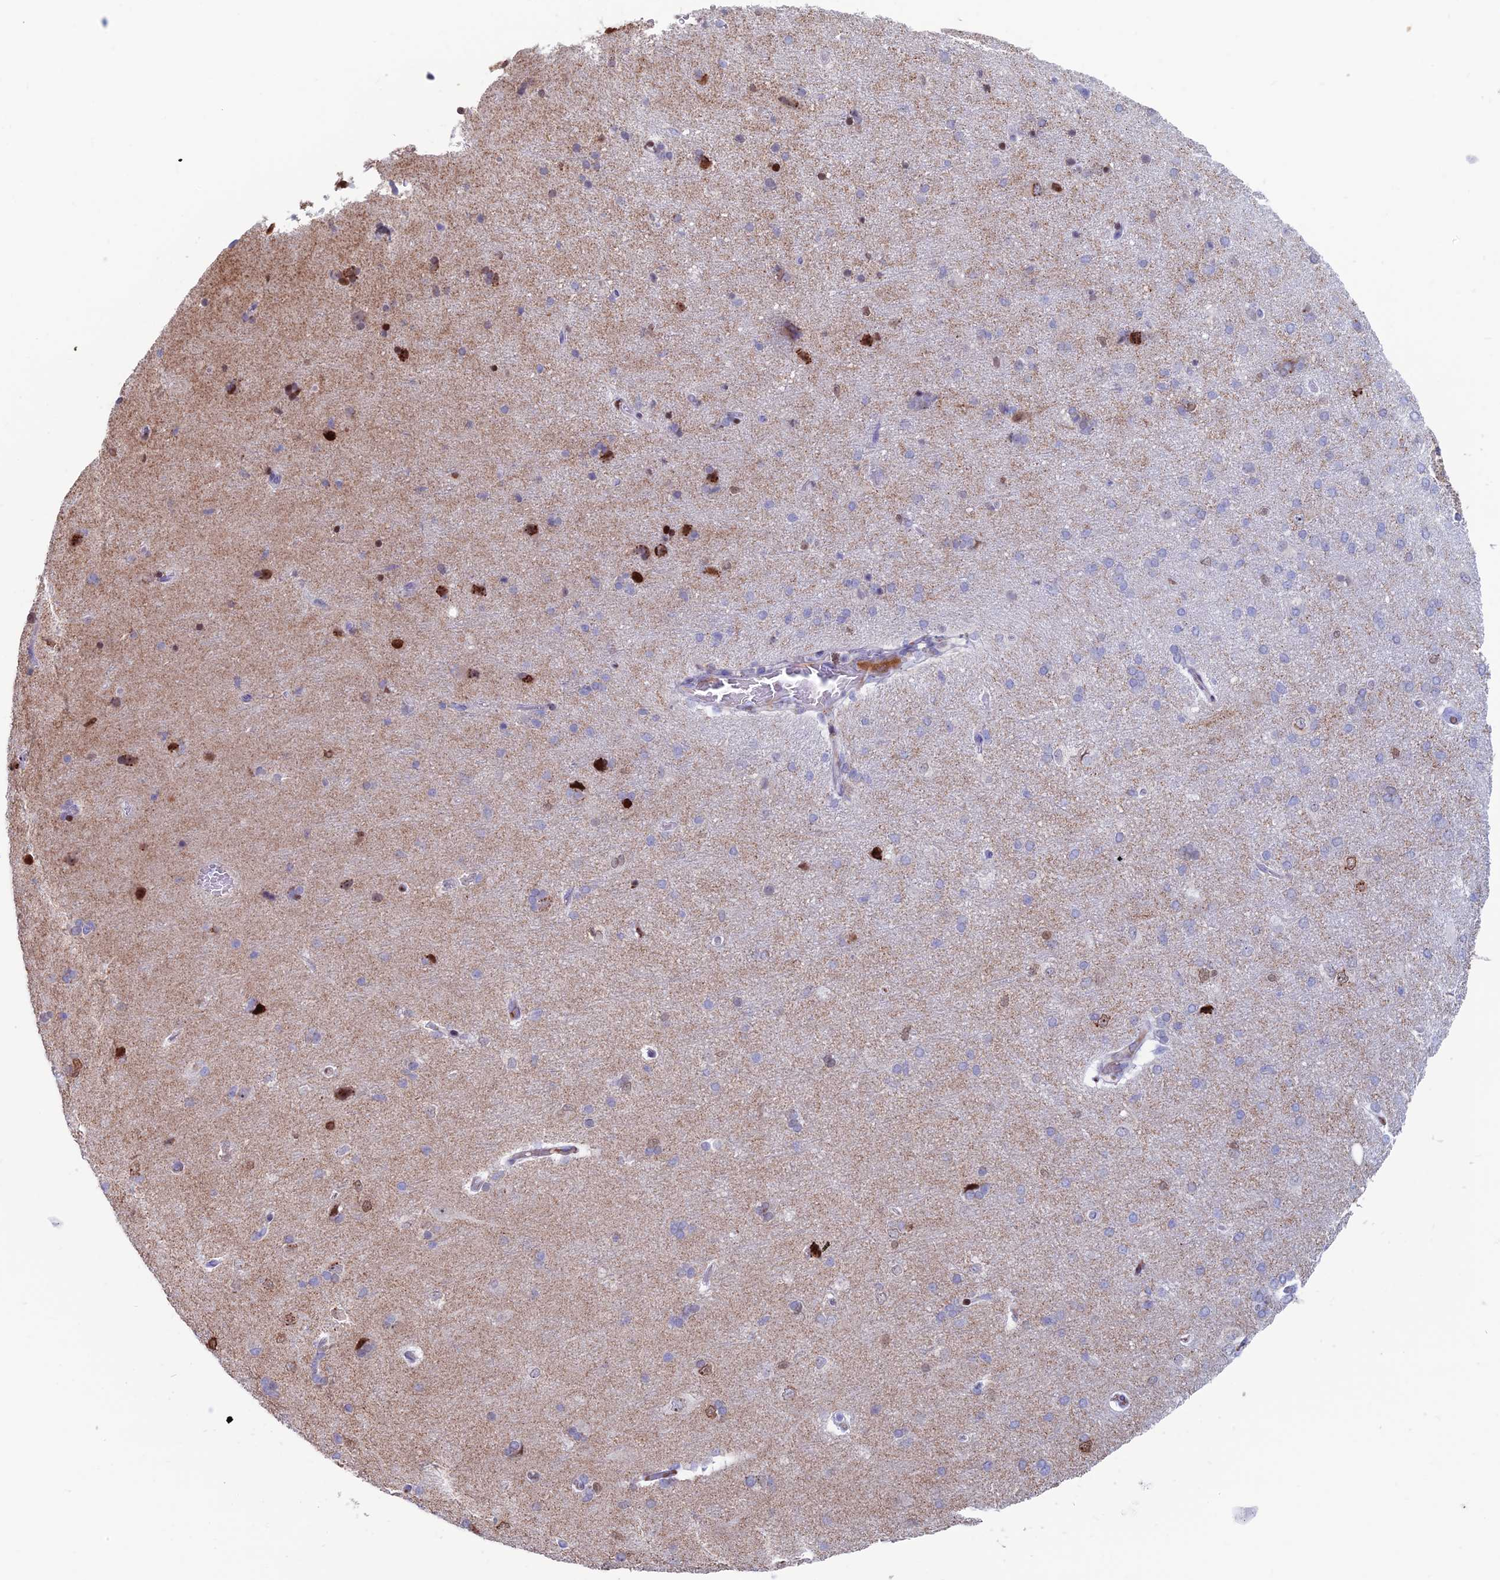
{"staining": {"intensity": "negative", "quantity": "none", "location": "none"}, "tissue": "cerebral cortex", "cell_type": "Endothelial cells", "image_type": "normal", "snomed": [{"axis": "morphology", "description": "Normal tissue, NOS"}, {"axis": "topography", "description": "Cerebral cortex"}], "caption": "Immunohistochemistry image of normal cerebral cortex stained for a protein (brown), which reveals no expression in endothelial cells. (IHC, brightfield microscopy, high magnification).", "gene": "CERS6", "patient": {"sex": "male", "age": 62}}